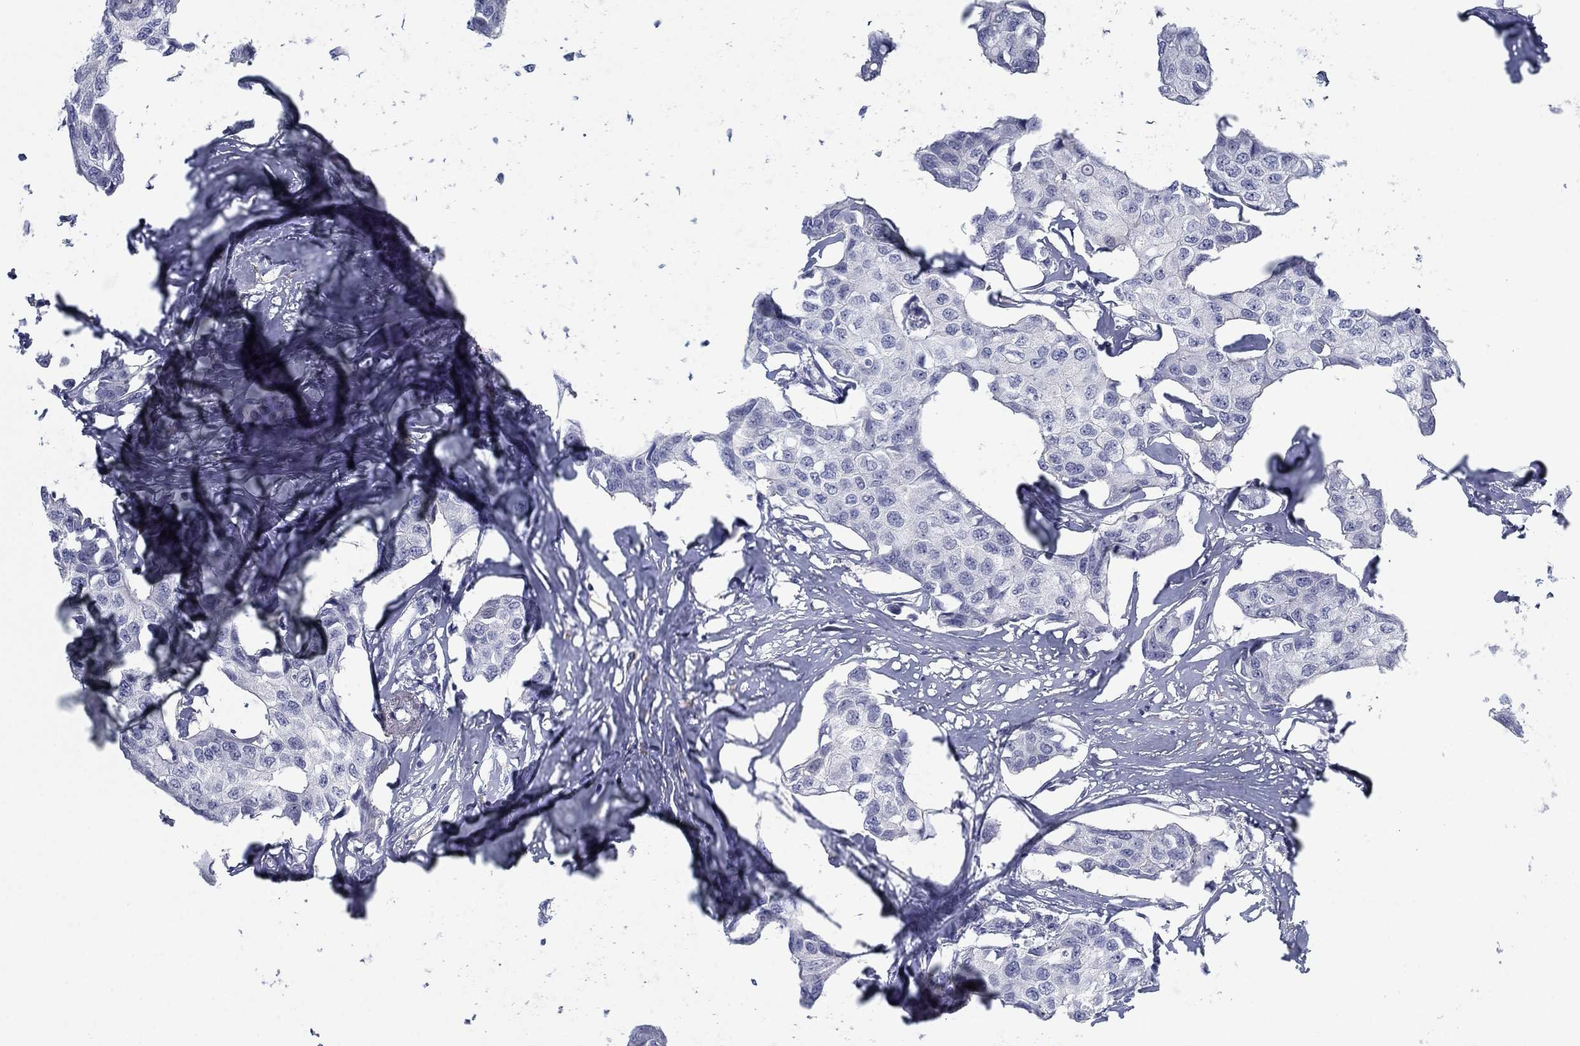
{"staining": {"intensity": "negative", "quantity": "none", "location": "none"}, "tissue": "breast cancer", "cell_type": "Tumor cells", "image_type": "cancer", "snomed": [{"axis": "morphology", "description": "Duct carcinoma"}, {"axis": "topography", "description": "Breast"}], "caption": "This is a photomicrograph of immunohistochemistry staining of breast cancer, which shows no expression in tumor cells.", "gene": "DNAL1", "patient": {"sex": "female", "age": 80}}